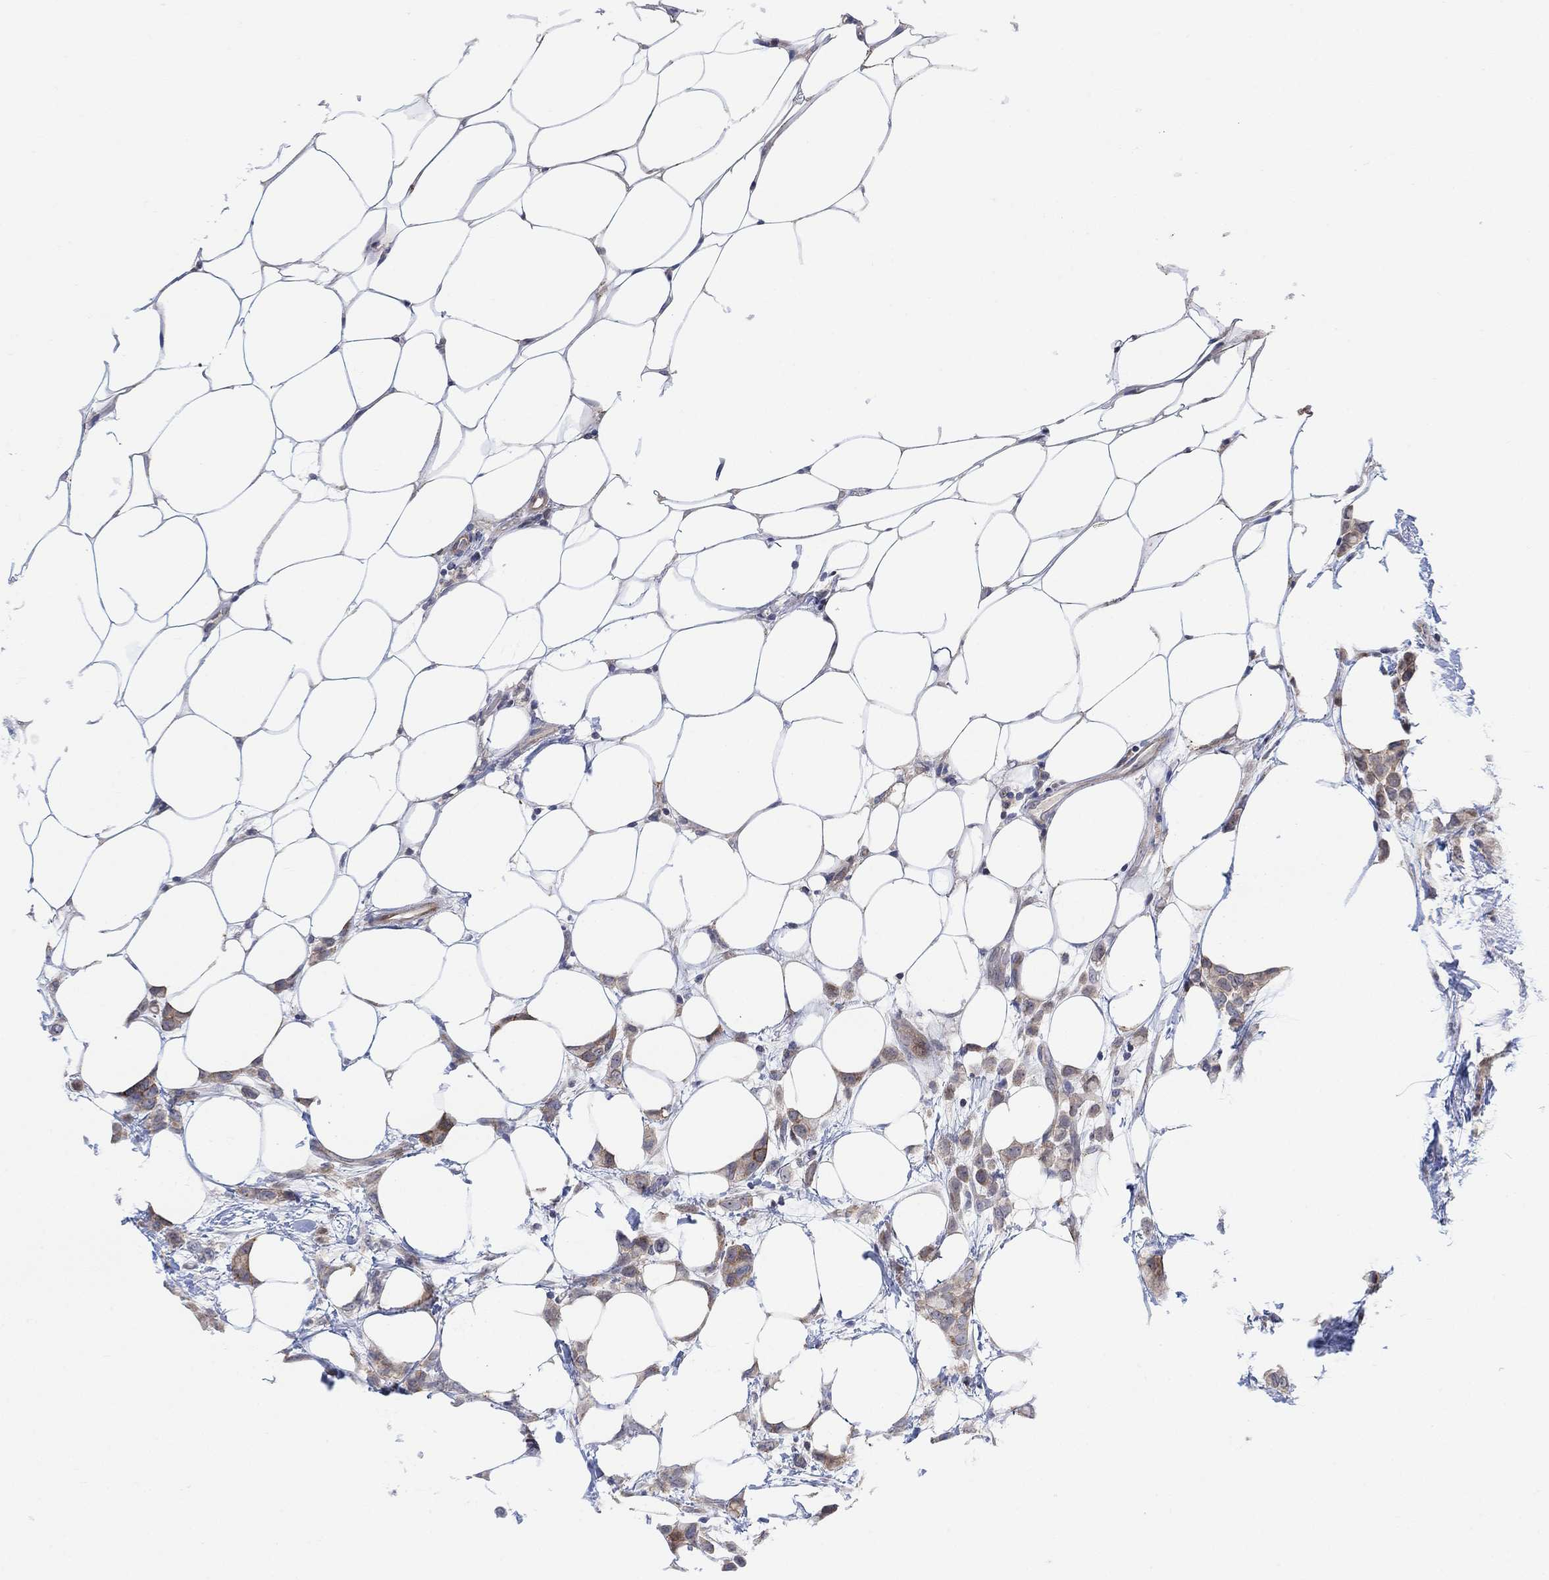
{"staining": {"intensity": "moderate", "quantity": "25%-75%", "location": "cytoplasmic/membranous"}, "tissue": "breast cancer", "cell_type": "Tumor cells", "image_type": "cancer", "snomed": [{"axis": "morphology", "description": "Lobular carcinoma"}, {"axis": "topography", "description": "Breast"}], "caption": "Moderate cytoplasmic/membranous staining is present in about 25%-75% of tumor cells in breast lobular carcinoma.", "gene": "CNTF", "patient": {"sex": "female", "age": 66}}